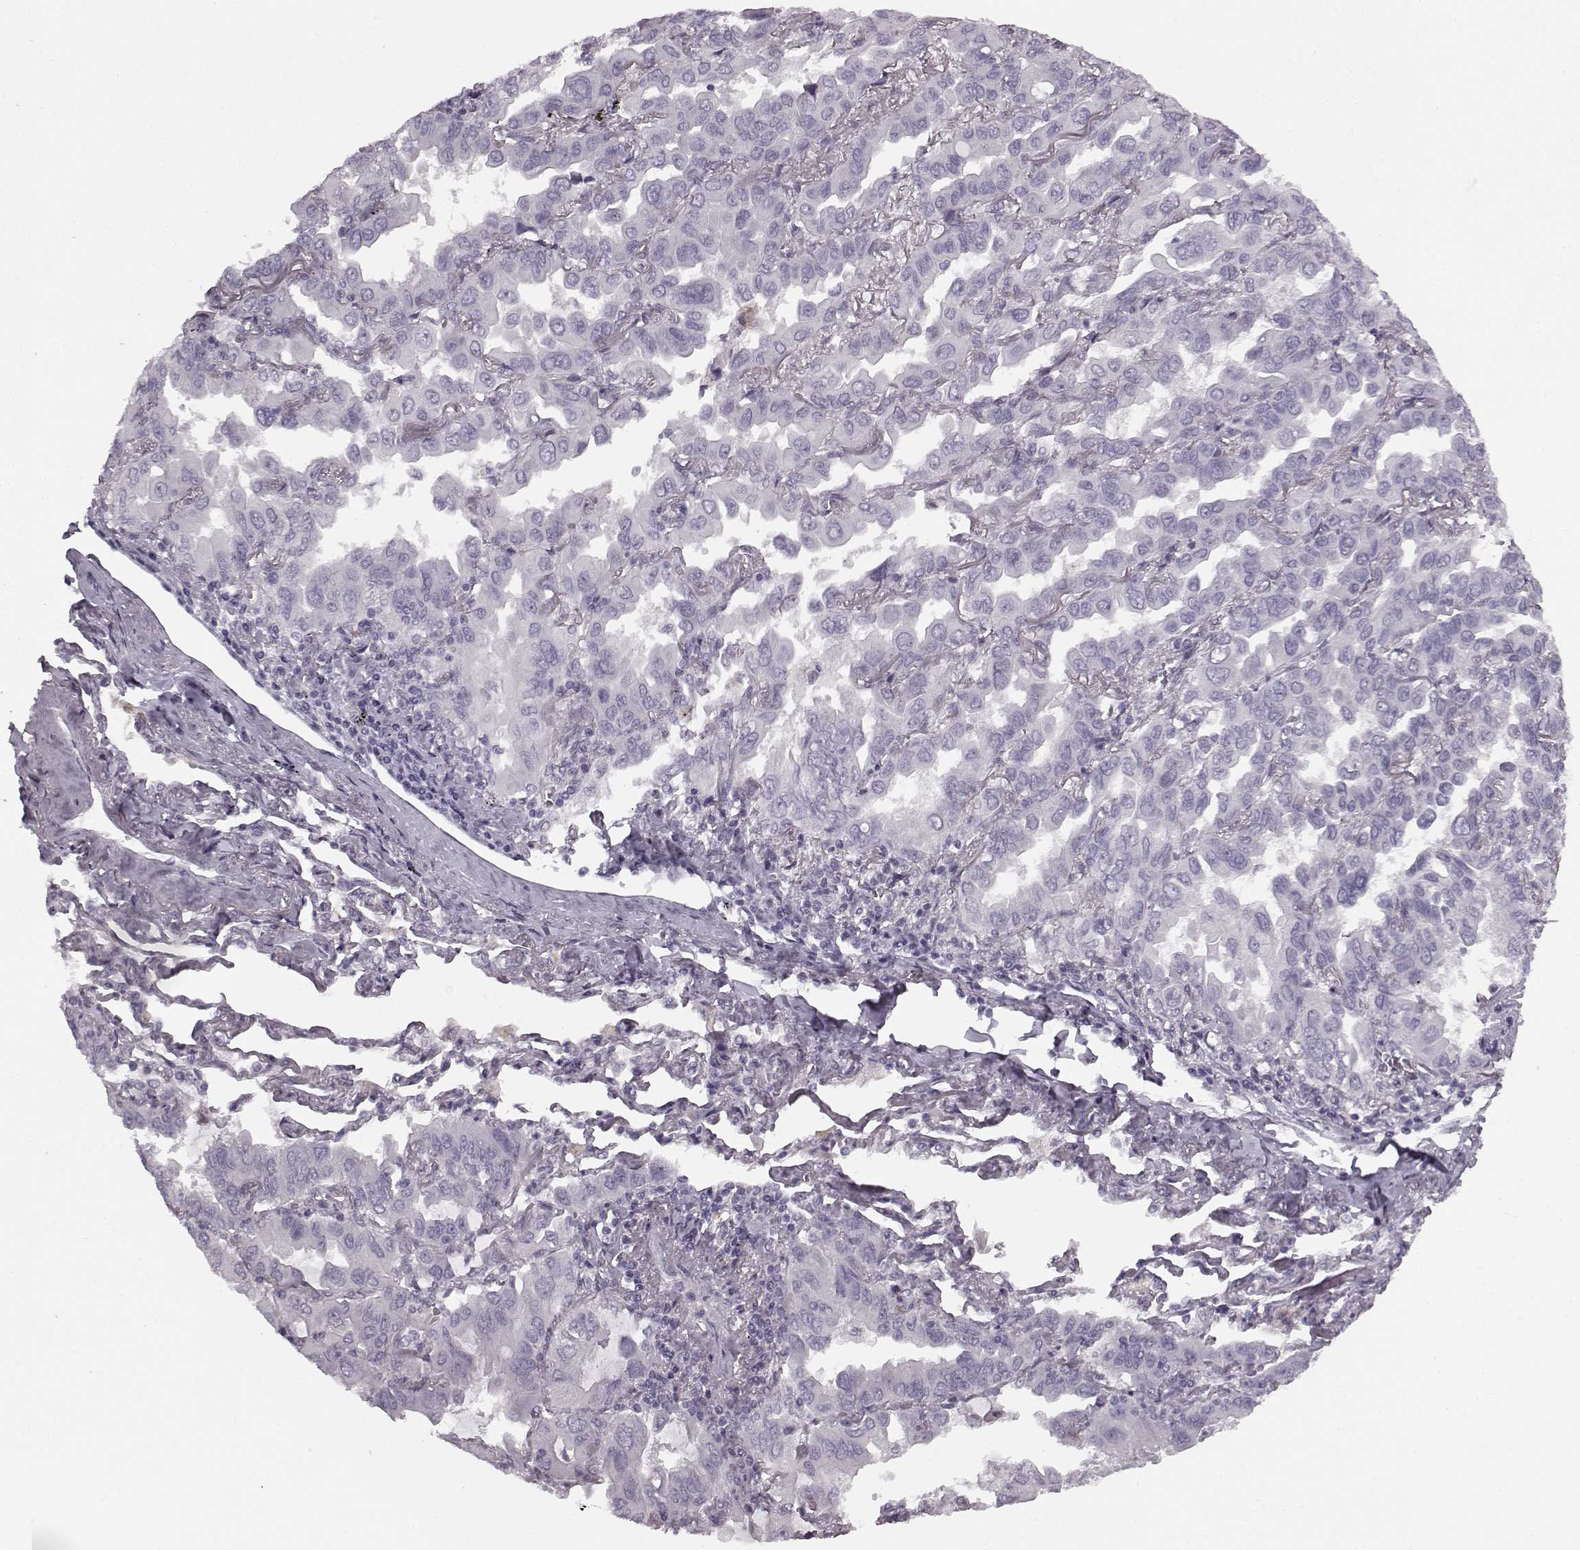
{"staining": {"intensity": "negative", "quantity": "none", "location": "none"}, "tissue": "lung cancer", "cell_type": "Tumor cells", "image_type": "cancer", "snomed": [{"axis": "morphology", "description": "Adenocarcinoma, NOS"}, {"axis": "topography", "description": "Lung"}], "caption": "Protein analysis of lung adenocarcinoma displays no significant staining in tumor cells. (DAB (3,3'-diaminobenzidine) immunohistochemistry (IHC) with hematoxylin counter stain).", "gene": "SEMG2", "patient": {"sex": "male", "age": 64}}